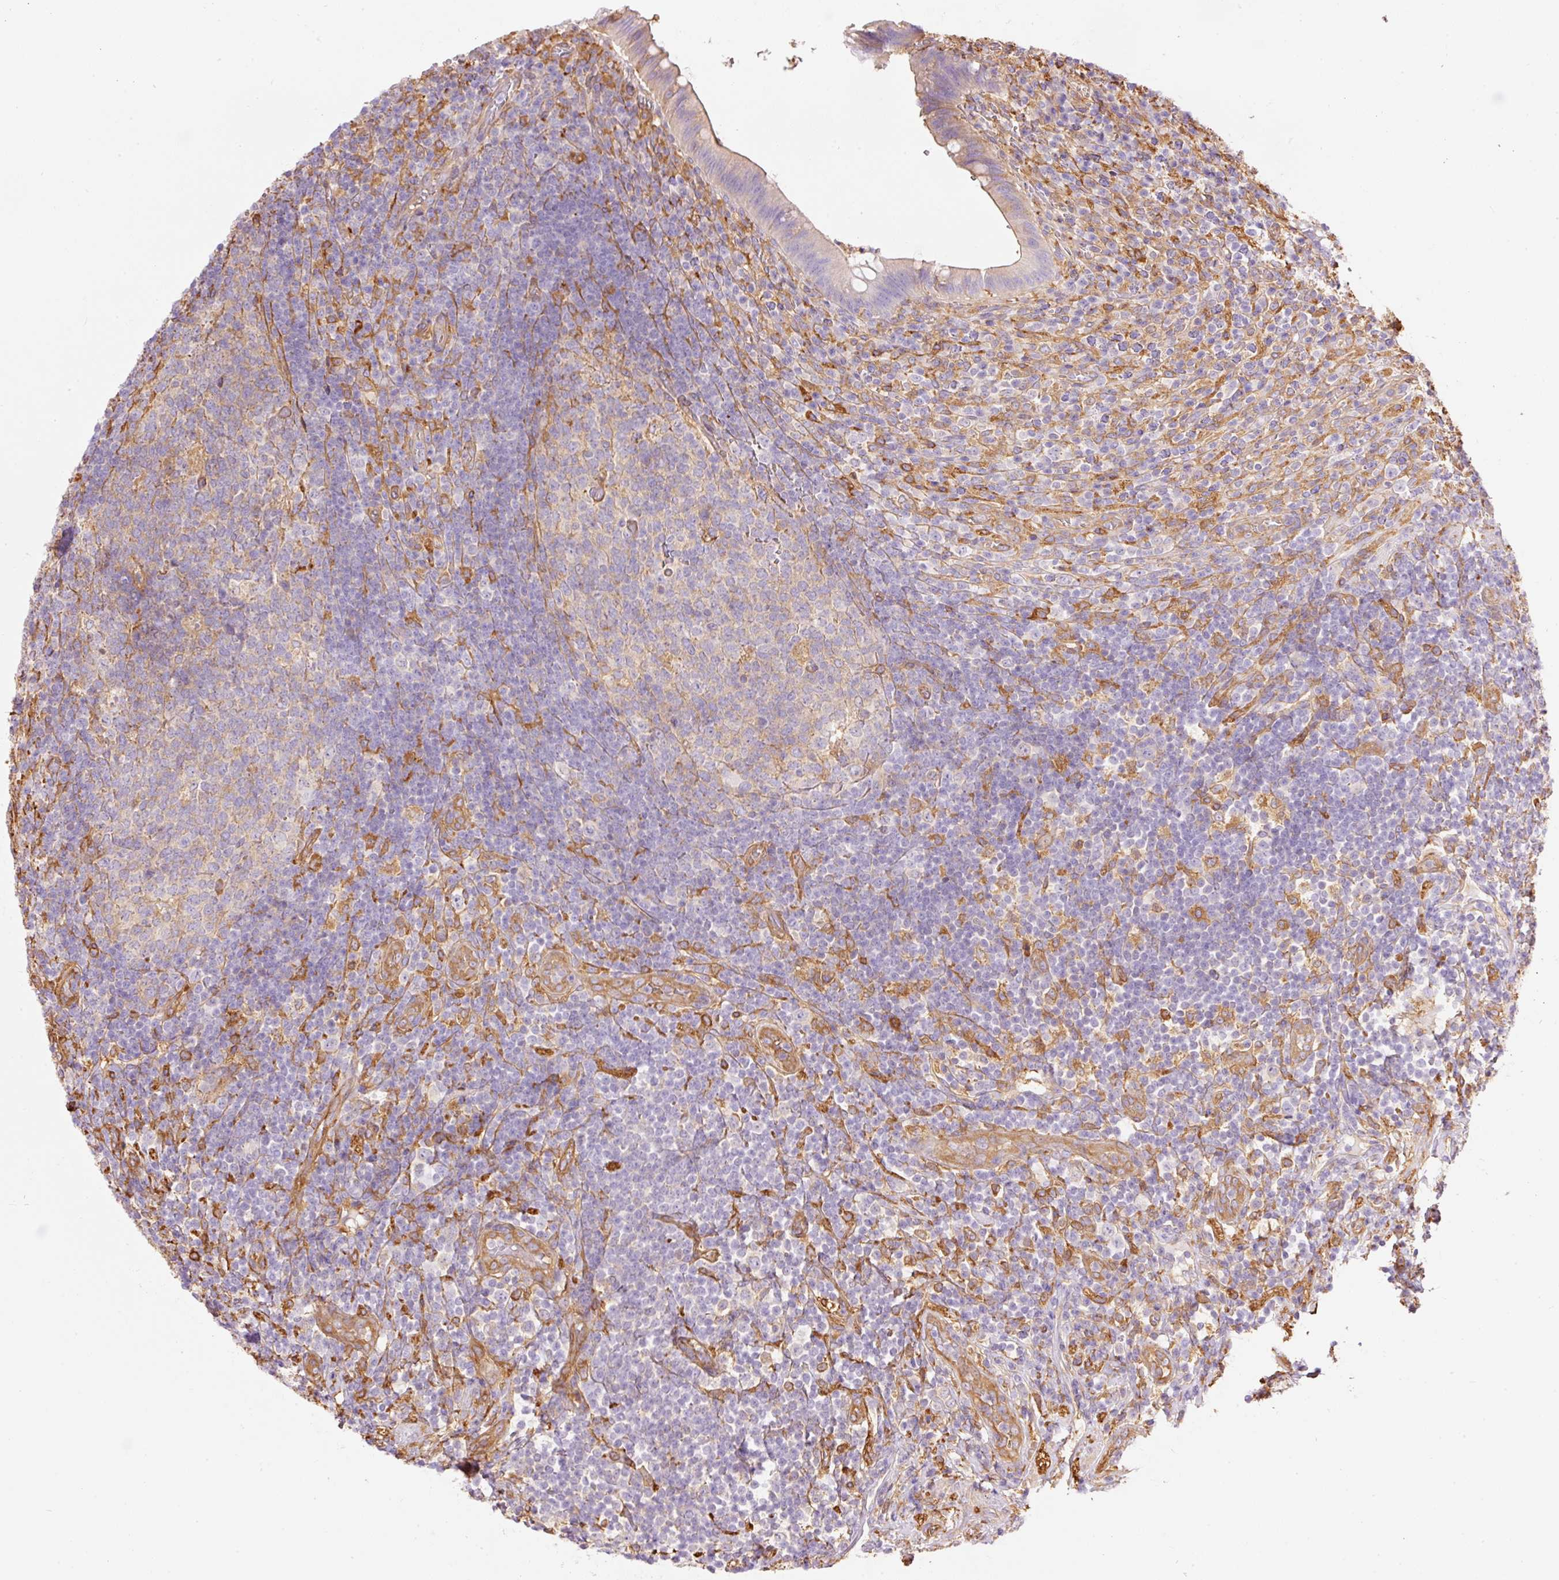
{"staining": {"intensity": "negative", "quantity": "none", "location": "none"}, "tissue": "appendix", "cell_type": "Glandular cells", "image_type": "normal", "snomed": [{"axis": "morphology", "description": "Normal tissue, NOS"}, {"axis": "topography", "description": "Appendix"}], "caption": "IHC histopathology image of unremarkable human appendix stained for a protein (brown), which demonstrates no positivity in glandular cells.", "gene": "ENSG00000249624", "patient": {"sex": "female", "age": 43}}